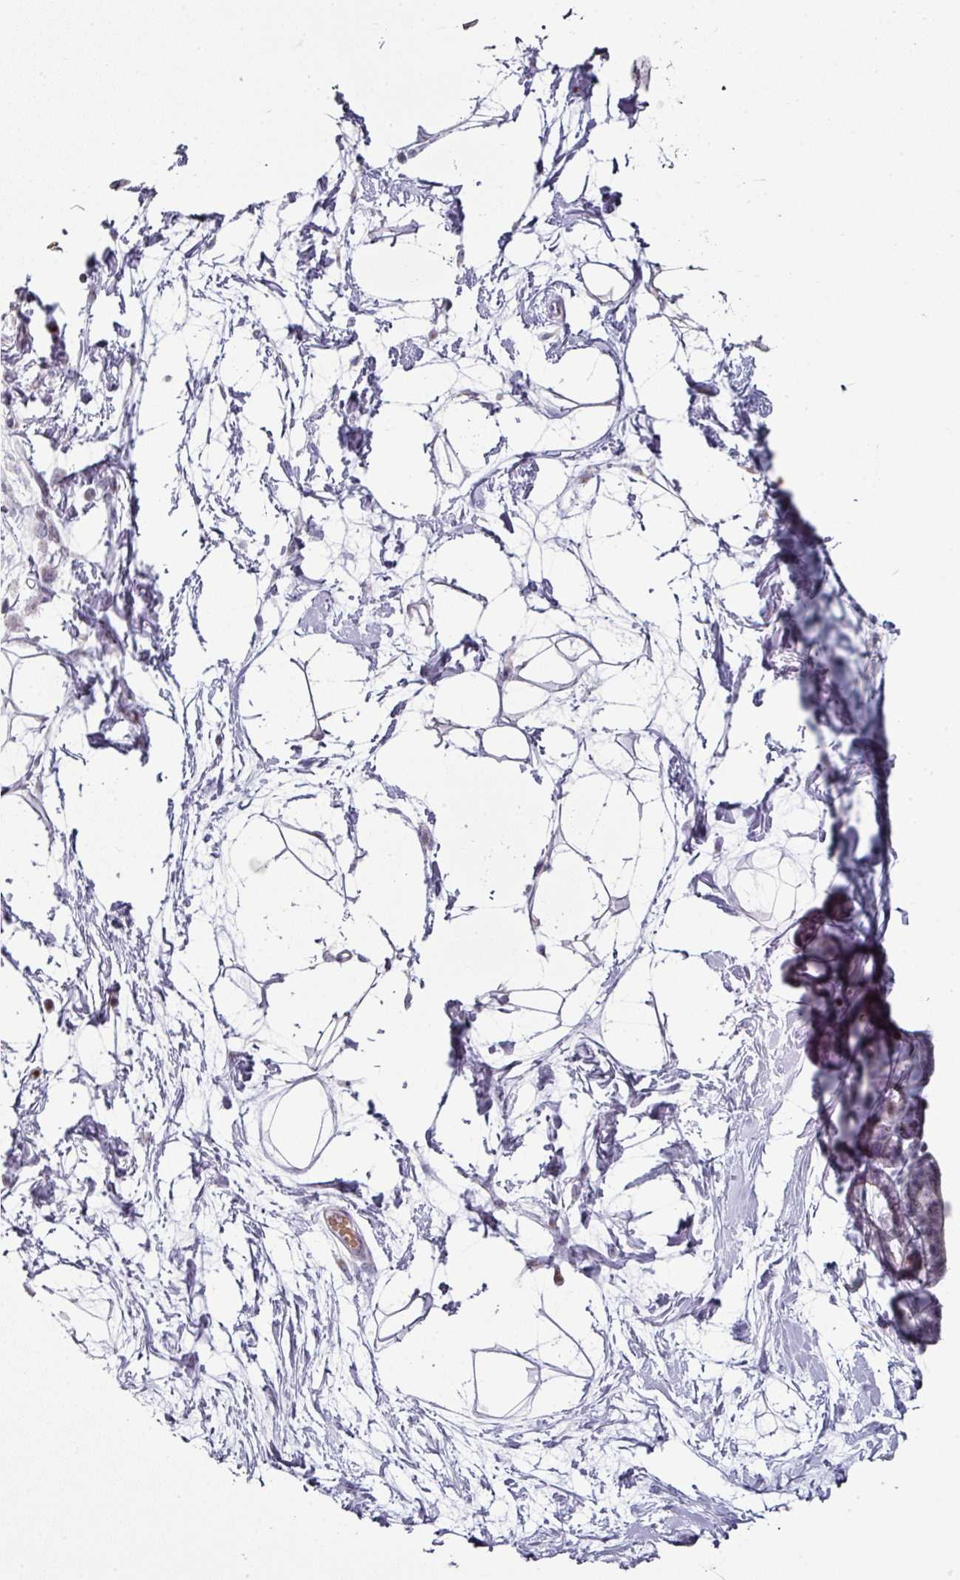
{"staining": {"intensity": "negative", "quantity": "none", "location": "none"}, "tissue": "breast", "cell_type": "Adipocytes", "image_type": "normal", "snomed": [{"axis": "morphology", "description": "Normal tissue, NOS"}, {"axis": "topography", "description": "Breast"}], "caption": "Adipocytes show no significant positivity in unremarkable breast. (Immunohistochemistry (ihc), brightfield microscopy, high magnification).", "gene": "SYT8", "patient": {"sex": "female", "age": 45}}